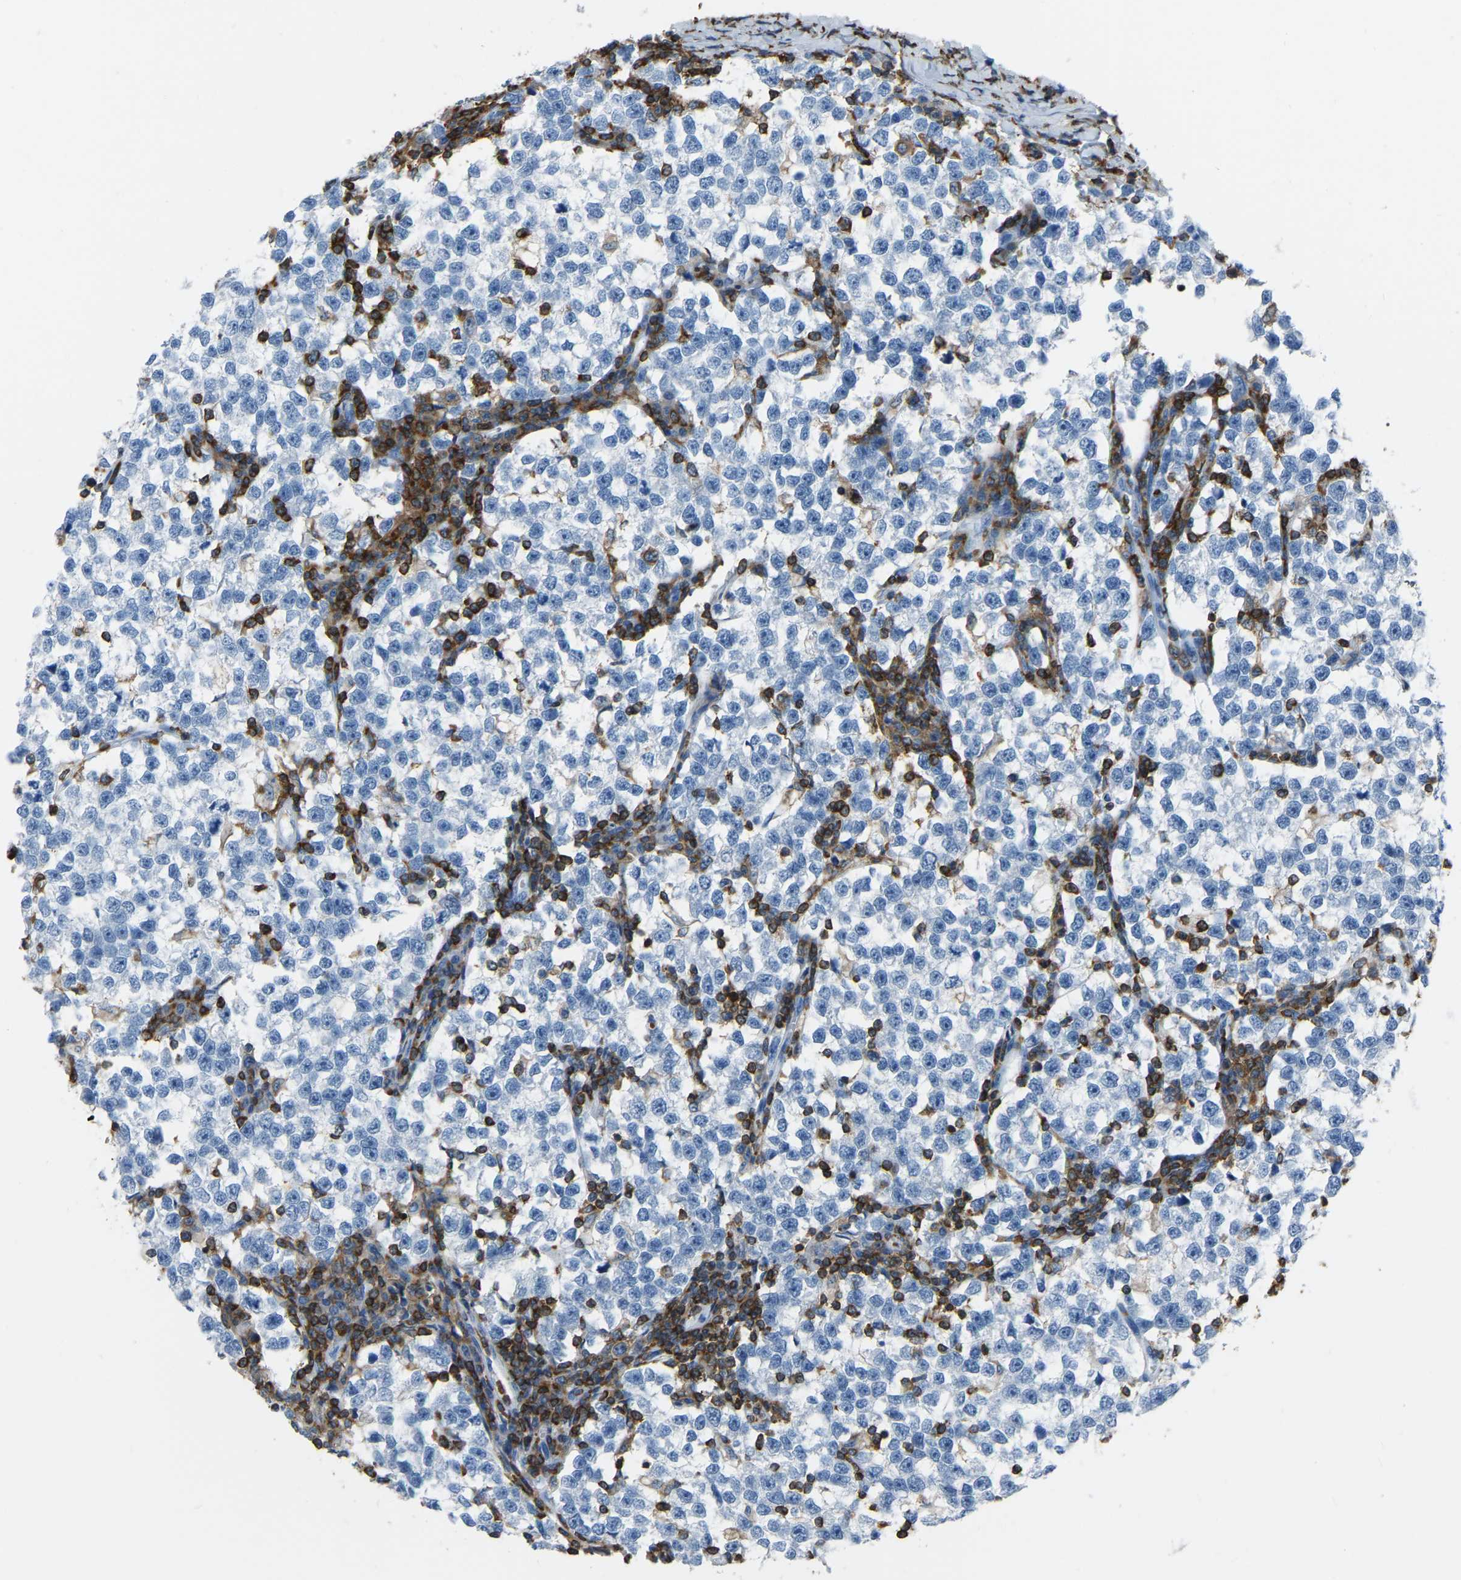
{"staining": {"intensity": "negative", "quantity": "none", "location": "none"}, "tissue": "testis cancer", "cell_type": "Tumor cells", "image_type": "cancer", "snomed": [{"axis": "morphology", "description": "Normal tissue, NOS"}, {"axis": "morphology", "description": "Seminoma, NOS"}, {"axis": "topography", "description": "Testis"}], "caption": "Tumor cells are negative for protein expression in human testis seminoma.", "gene": "ARHGAP45", "patient": {"sex": "male", "age": 43}}